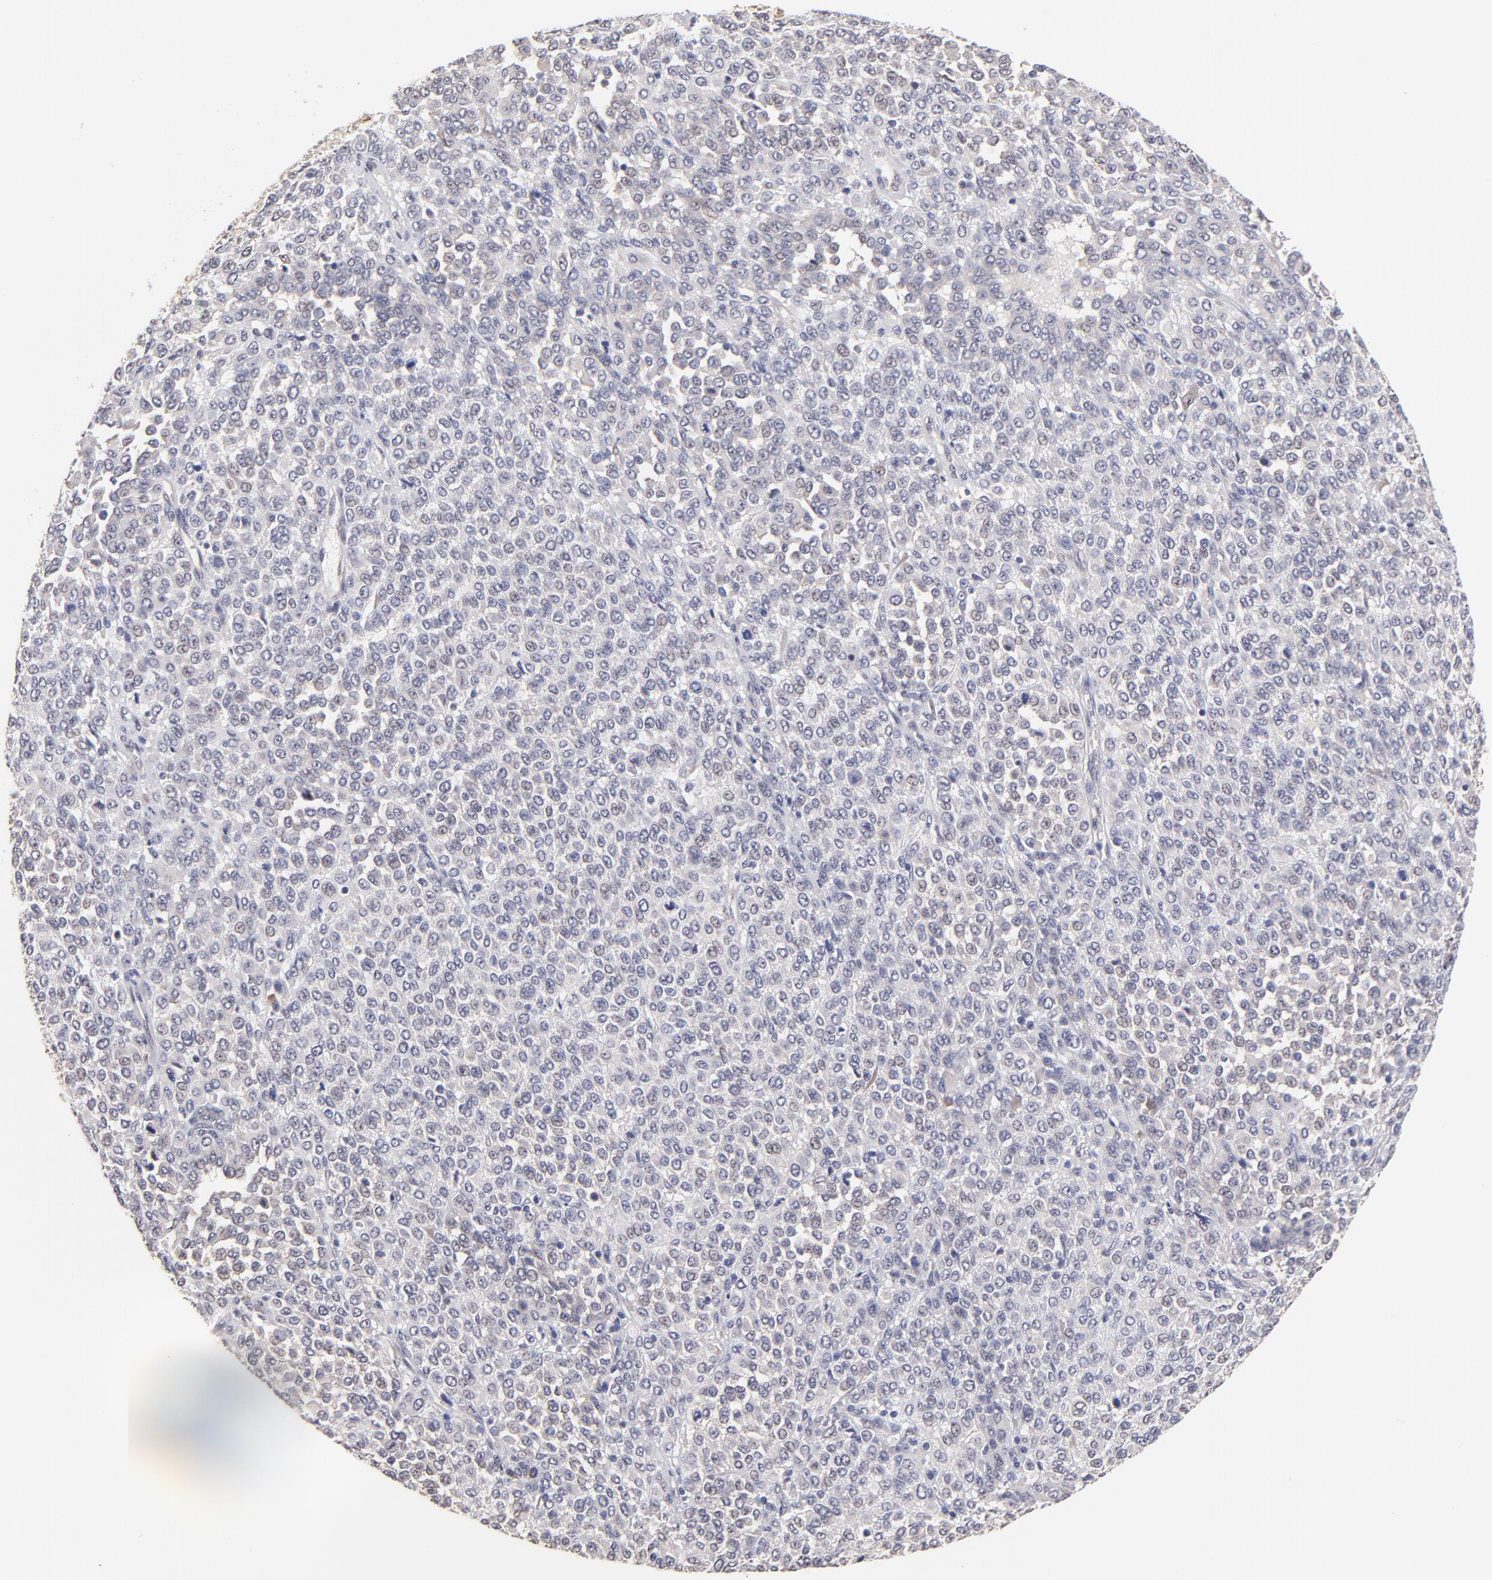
{"staining": {"intensity": "weak", "quantity": "<25%", "location": "cytoplasmic/membranous"}, "tissue": "melanoma", "cell_type": "Tumor cells", "image_type": "cancer", "snomed": [{"axis": "morphology", "description": "Malignant melanoma, Metastatic site"}, {"axis": "topography", "description": "Pancreas"}], "caption": "Immunohistochemical staining of malignant melanoma (metastatic site) exhibits no significant staining in tumor cells.", "gene": "ZNF10", "patient": {"sex": "female", "age": 30}}